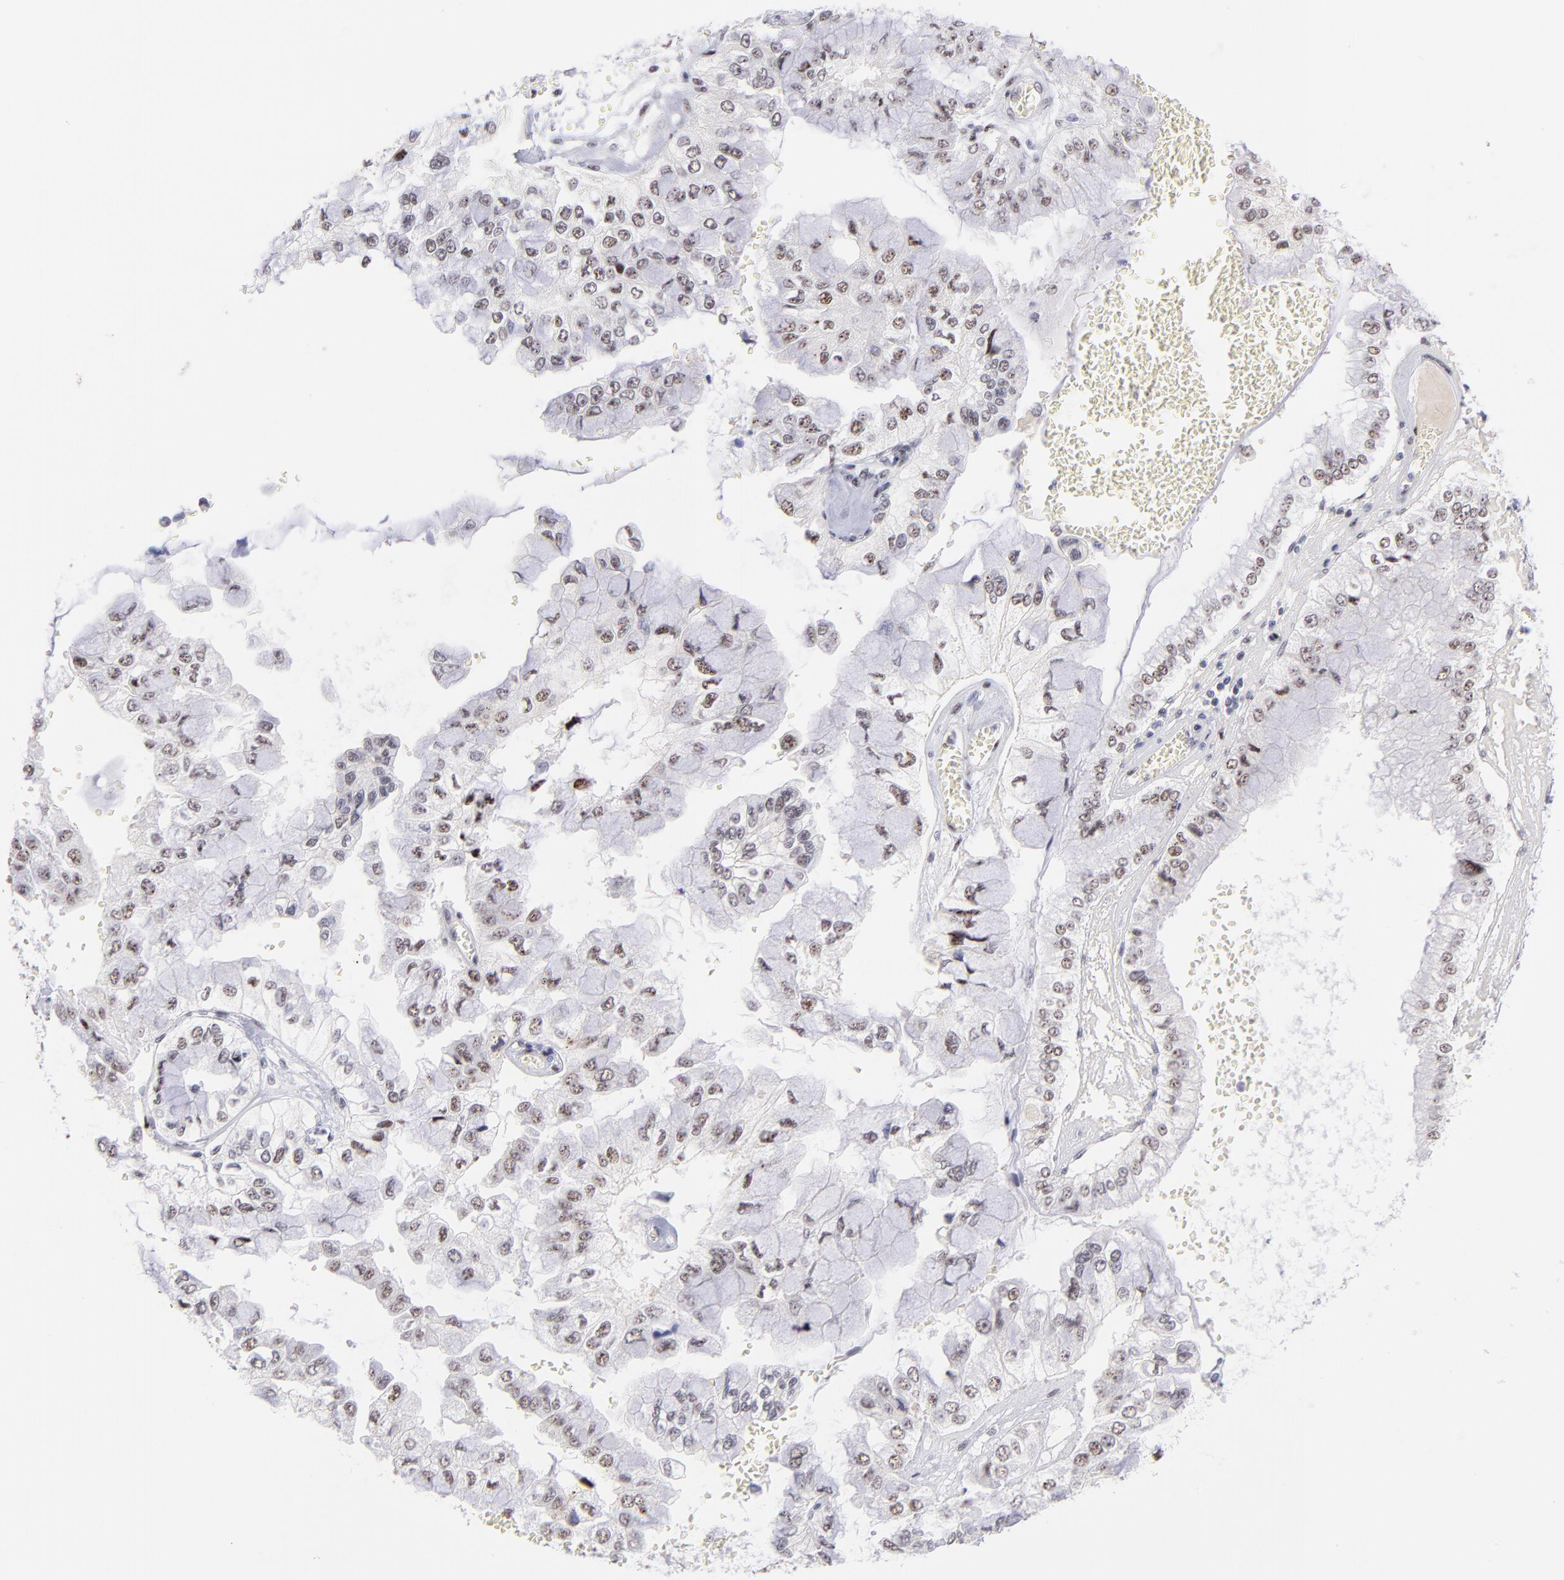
{"staining": {"intensity": "moderate", "quantity": ">75%", "location": "nuclear"}, "tissue": "liver cancer", "cell_type": "Tumor cells", "image_type": "cancer", "snomed": [{"axis": "morphology", "description": "Cholangiocarcinoma"}, {"axis": "topography", "description": "Liver"}], "caption": "A high-resolution micrograph shows immunohistochemistry staining of liver cholangiocarcinoma, which exhibits moderate nuclear expression in about >75% of tumor cells.", "gene": "CDC25C", "patient": {"sex": "female", "age": 79}}